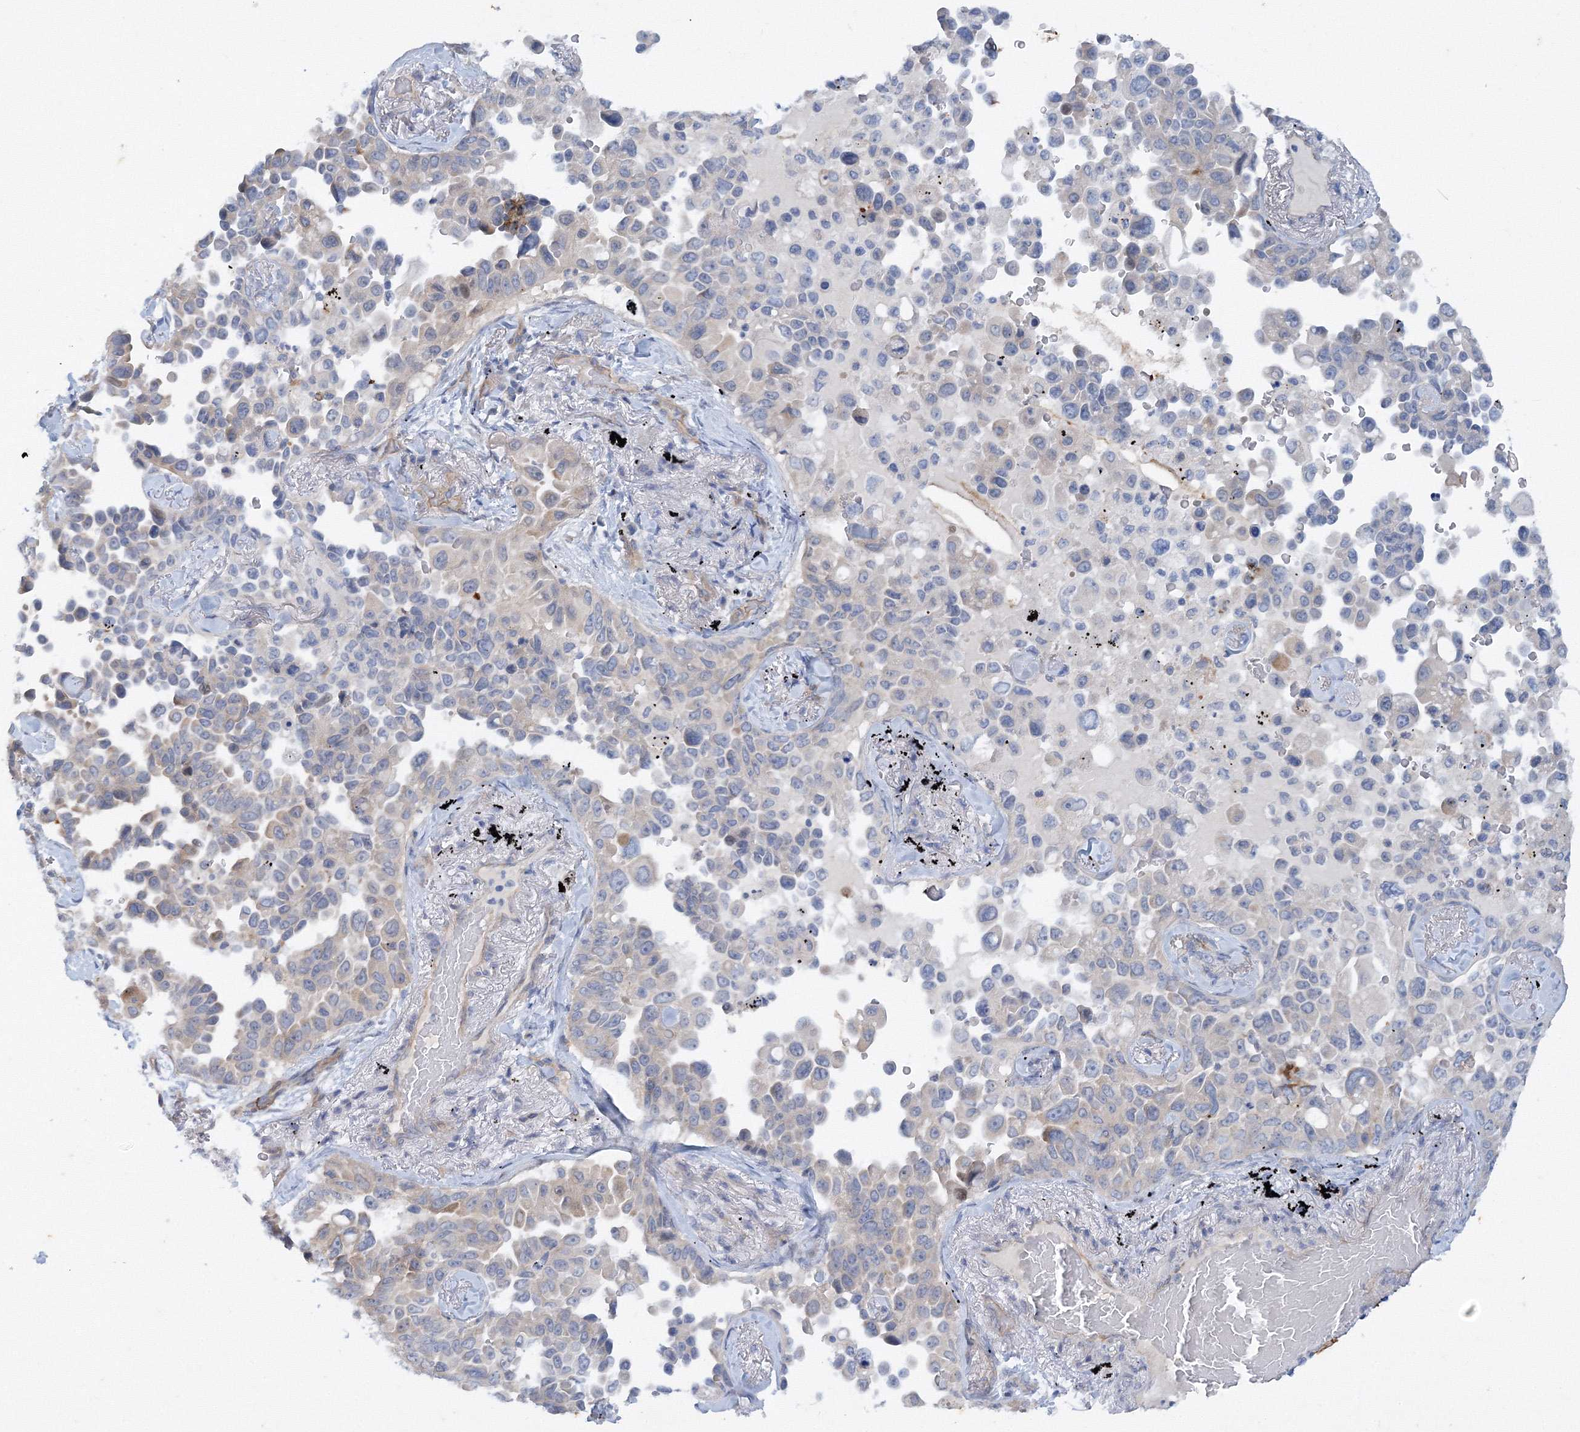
{"staining": {"intensity": "negative", "quantity": "none", "location": "none"}, "tissue": "lung cancer", "cell_type": "Tumor cells", "image_type": "cancer", "snomed": [{"axis": "morphology", "description": "Adenocarcinoma, NOS"}, {"axis": "topography", "description": "Lung"}], "caption": "This histopathology image is of adenocarcinoma (lung) stained with IHC to label a protein in brown with the nuclei are counter-stained blue. There is no positivity in tumor cells.", "gene": "TANC1", "patient": {"sex": "female", "age": 67}}